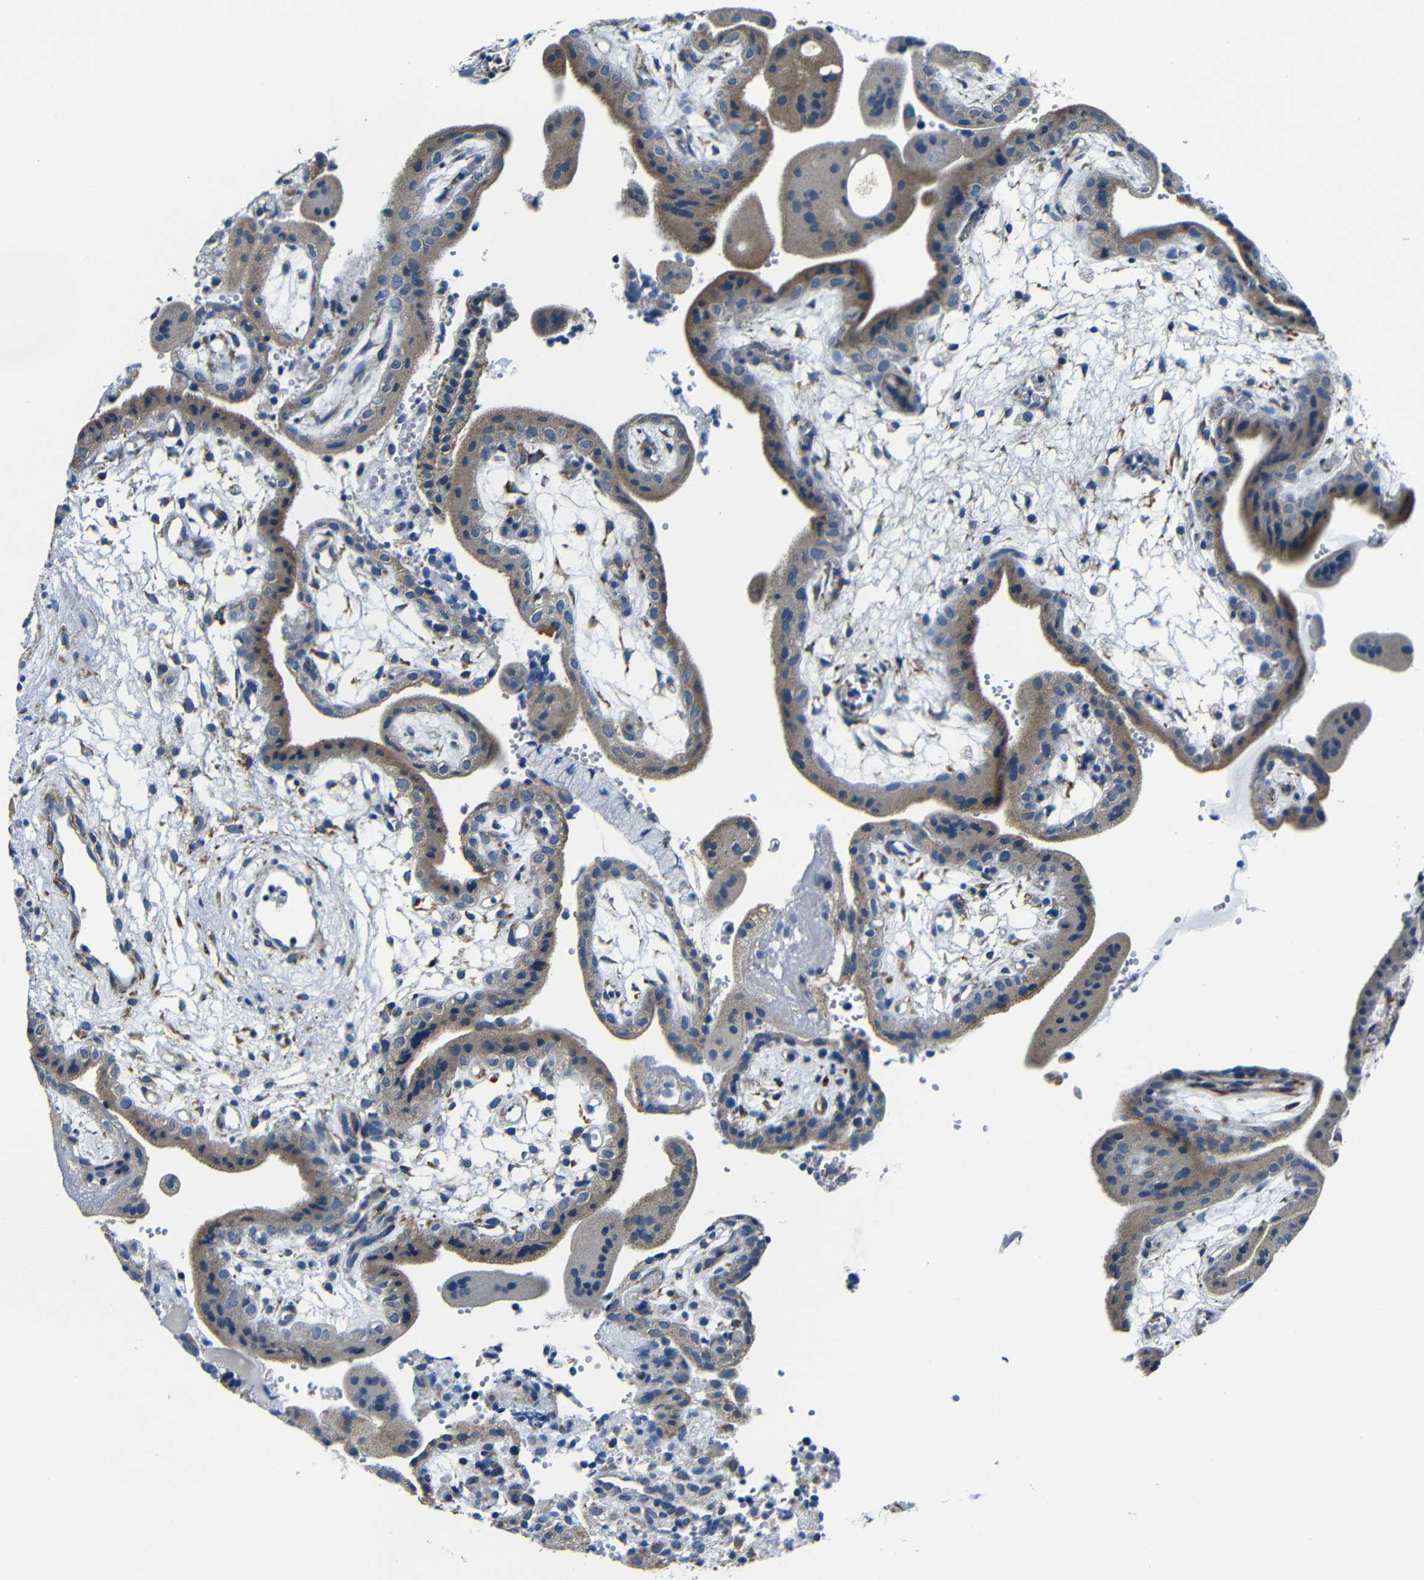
{"staining": {"intensity": "weak", "quantity": ">75%", "location": "cytoplasmic/membranous"}, "tissue": "placenta", "cell_type": "Decidual cells", "image_type": "normal", "snomed": [{"axis": "morphology", "description": "Normal tissue, NOS"}, {"axis": "topography", "description": "Placenta"}], "caption": "Placenta stained with DAB immunohistochemistry displays low levels of weak cytoplasmic/membranous staining in approximately >75% of decidual cells. (brown staining indicates protein expression, while blue staining denotes nuclei).", "gene": "FKBP14", "patient": {"sex": "female", "age": 18}}